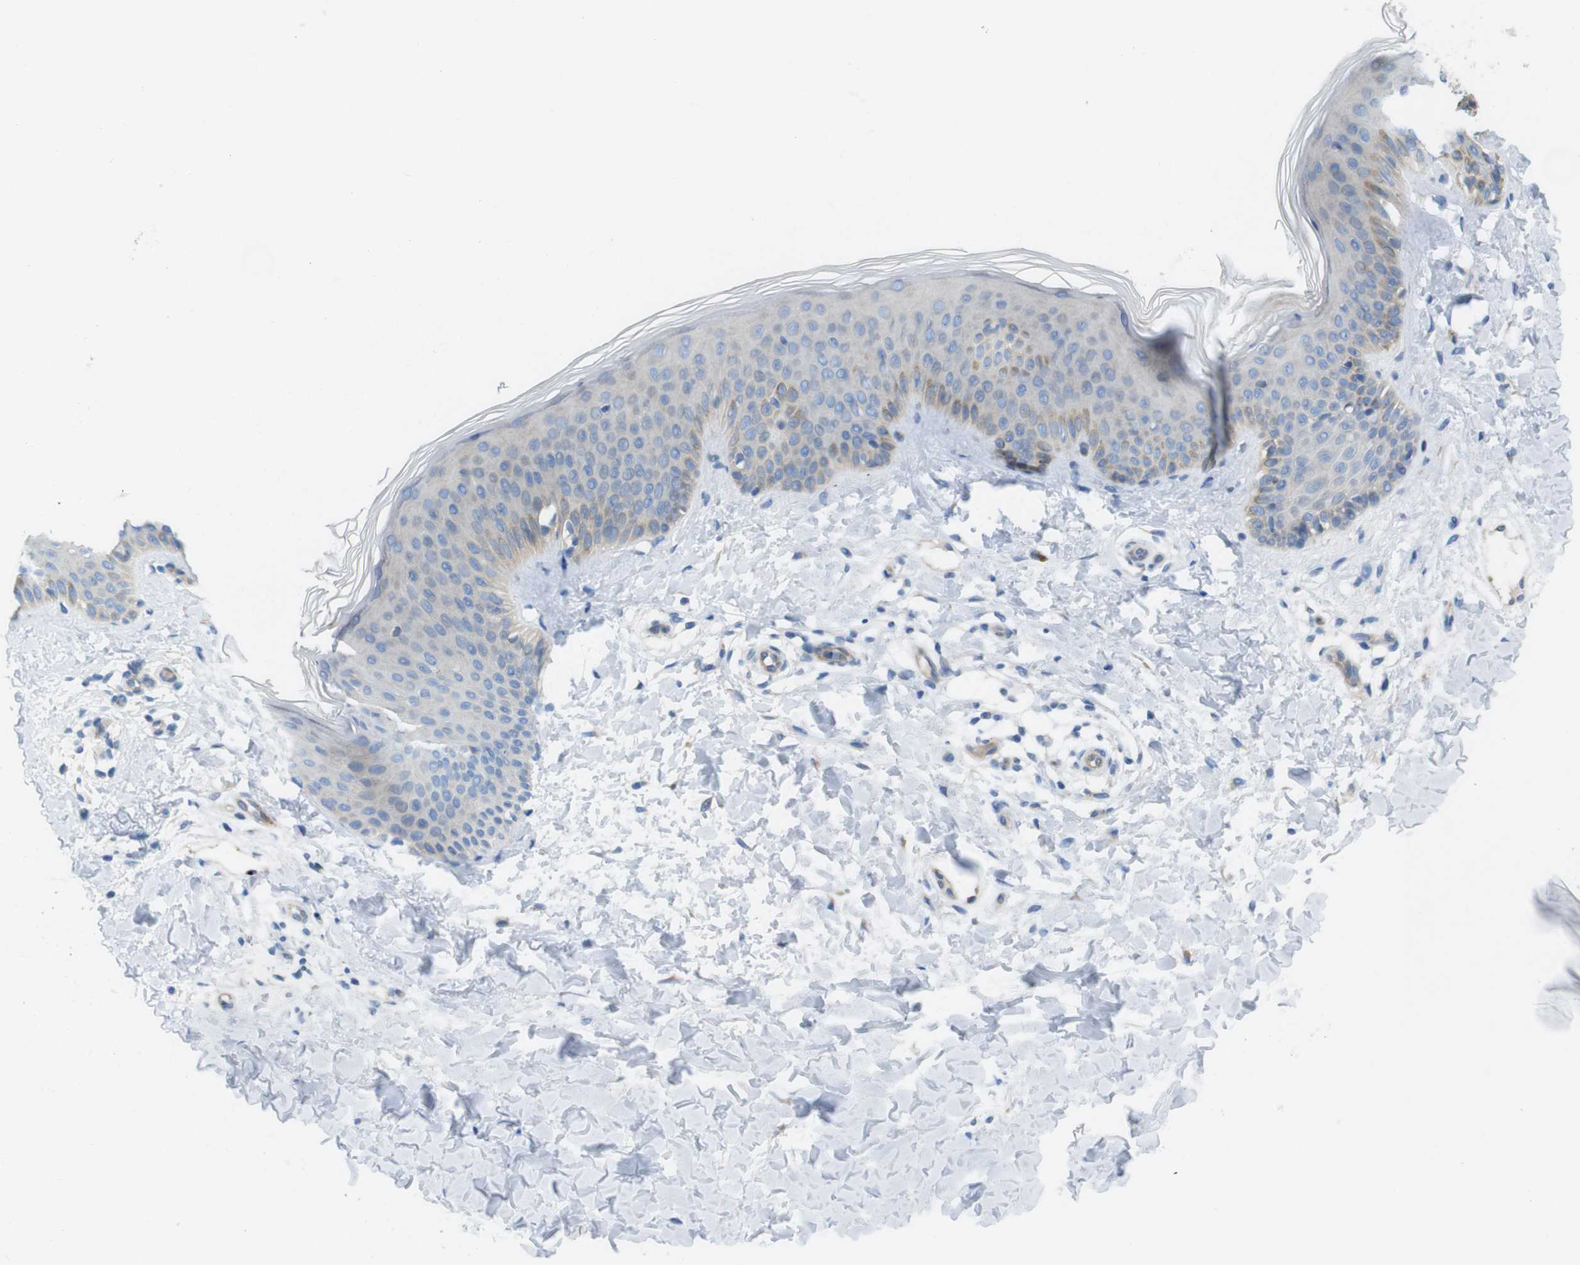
{"staining": {"intensity": "negative", "quantity": "none", "location": "none"}, "tissue": "skin", "cell_type": "Fibroblasts", "image_type": "normal", "snomed": [{"axis": "morphology", "description": "Normal tissue, NOS"}, {"axis": "topography", "description": "Skin"}], "caption": "High power microscopy photomicrograph of an immunohistochemistry histopathology image of unremarkable skin, revealing no significant staining in fibroblasts.", "gene": "TMEM234", "patient": {"sex": "male", "age": 16}}